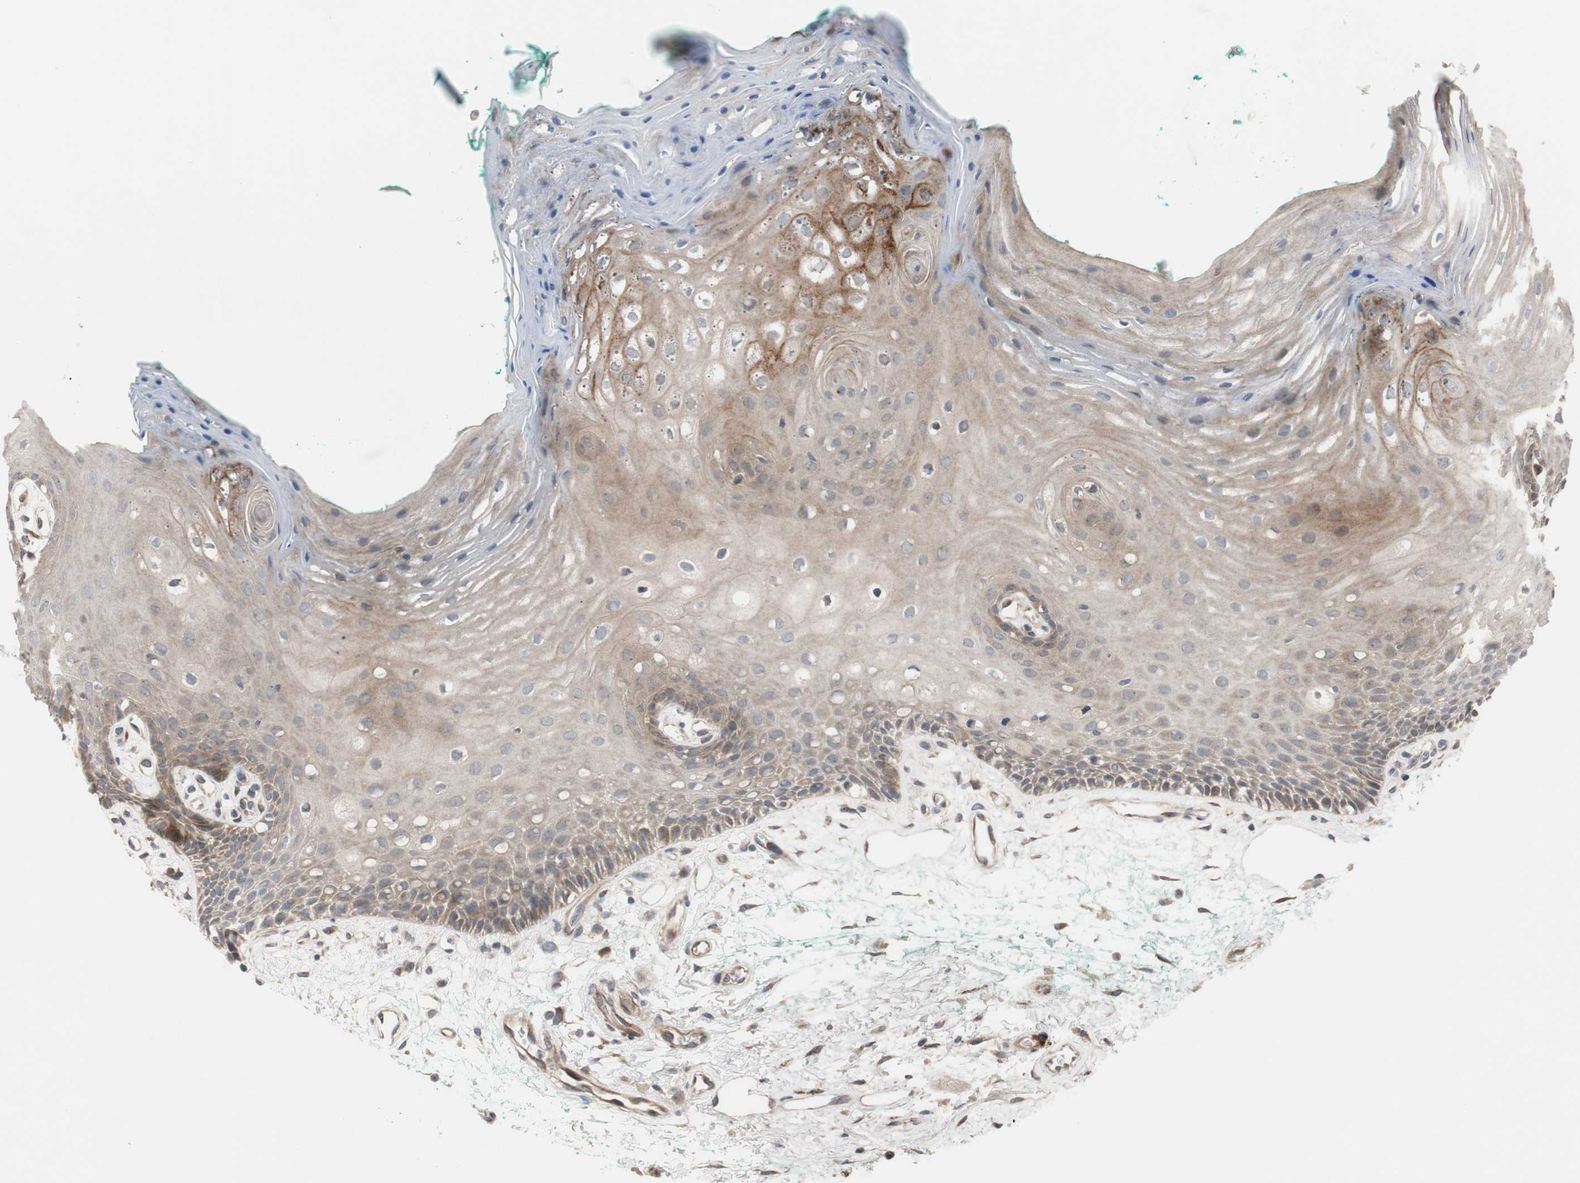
{"staining": {"intensity": "moderate", "quantity": ">75%", "location": "cytoplasmic/membranous"}, "tissue": "oral mucosa", "cell_type": "Squamous epithelial cells", "image_type": "normal", "snomed": [{"axis": "morphology", "description": "Normal tissue, NOS"}, {"axis": "topography", "description": "Skeletal muscle"}, {"axis": "topography", "description": "Oral tissue"}, {"axis": "topography", "description": "Peripheral nerve tissue"}], "caption": "Benign oral mucosa exhibits moderate cytoplasmic/membranous staining in about >75% of squamous epithelial cells, visualized by immunohistochemistry. The protein is stained brown, and the nuclei are stained in blue (DAB (3,3'-diaminobenzidine) IHC with brightfield microscopy, high magnification).", "gene": "OAZ1", "patient": {"sex": "female", "age": 84}}